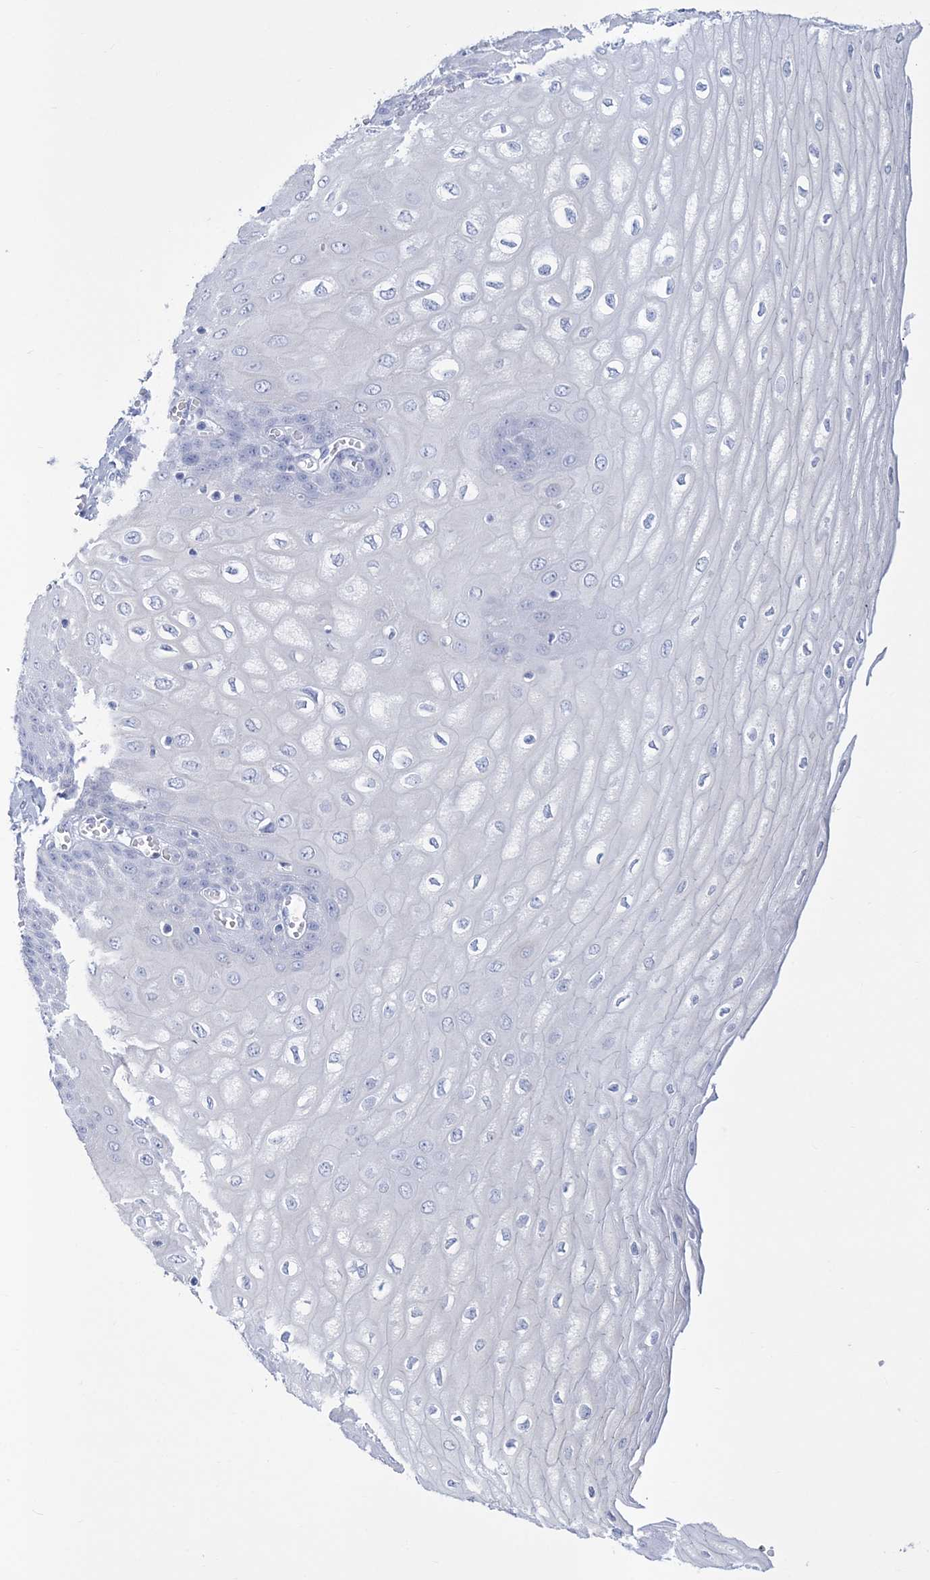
{"staining": {"intensity": "negative", "quantity": "none", "location": "none"}, "tissue": "esophagus", "cell_type": "Squamous epithelial cells", "image_type": "normal", "snomed": [{"axis": "morphology", "description": "Normal tissue, NOS"}, {"axis": "topography", "description": "Esophagus"}], "caption": "DAB (3,3'-diaminobenzidine) immunohistochemical staining of unremarkable esophagus displays no significant expression in squamous epithelial cells. (Brightfield microscopy of DAB (3,3'-diaminobenzidine) immunohistochemistry at high magnification).", "gene": "RBP2", "patient": {"sex": "male", "age": 60}}